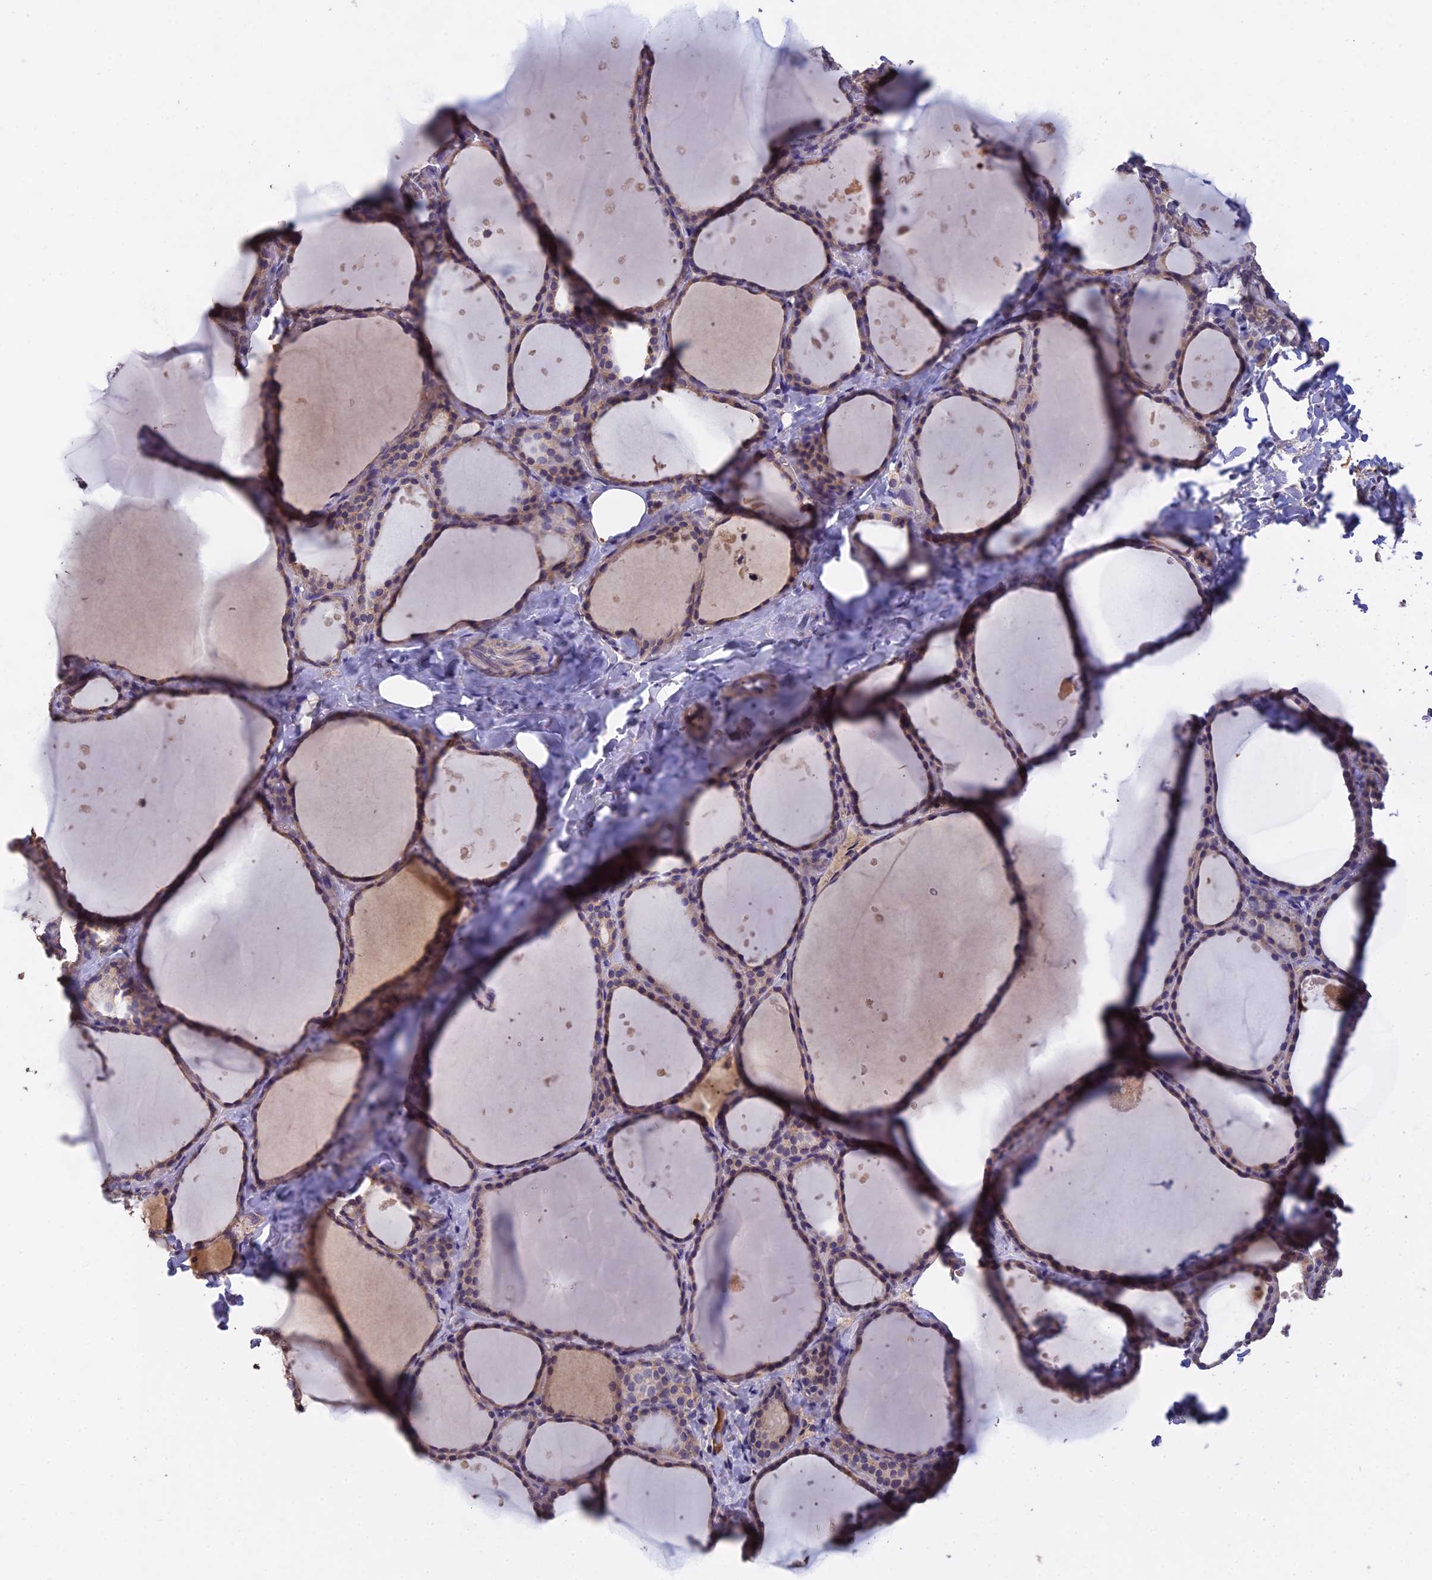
{"staining": {"intensity": "weak", "quantity": "25%-75%", "location": "cytoplasmic/membranous"}, "tissue": "thyroid gland", "cell_type": "Glandular cells", "image_type": "normal", "snomed": [{"axis": "morphology", "description": "Normal tissue, NOS"}, {"axis": "topography", "description": "Thyroid gland"}], "caption": "Thyroid gland stained with IHC demonstrates weak cytoplasmic/membranous staining in approximately 25%-75% of glandular cells.", "gene": "SLC39A13", "patient": {"sex": "female", "age": 44}}